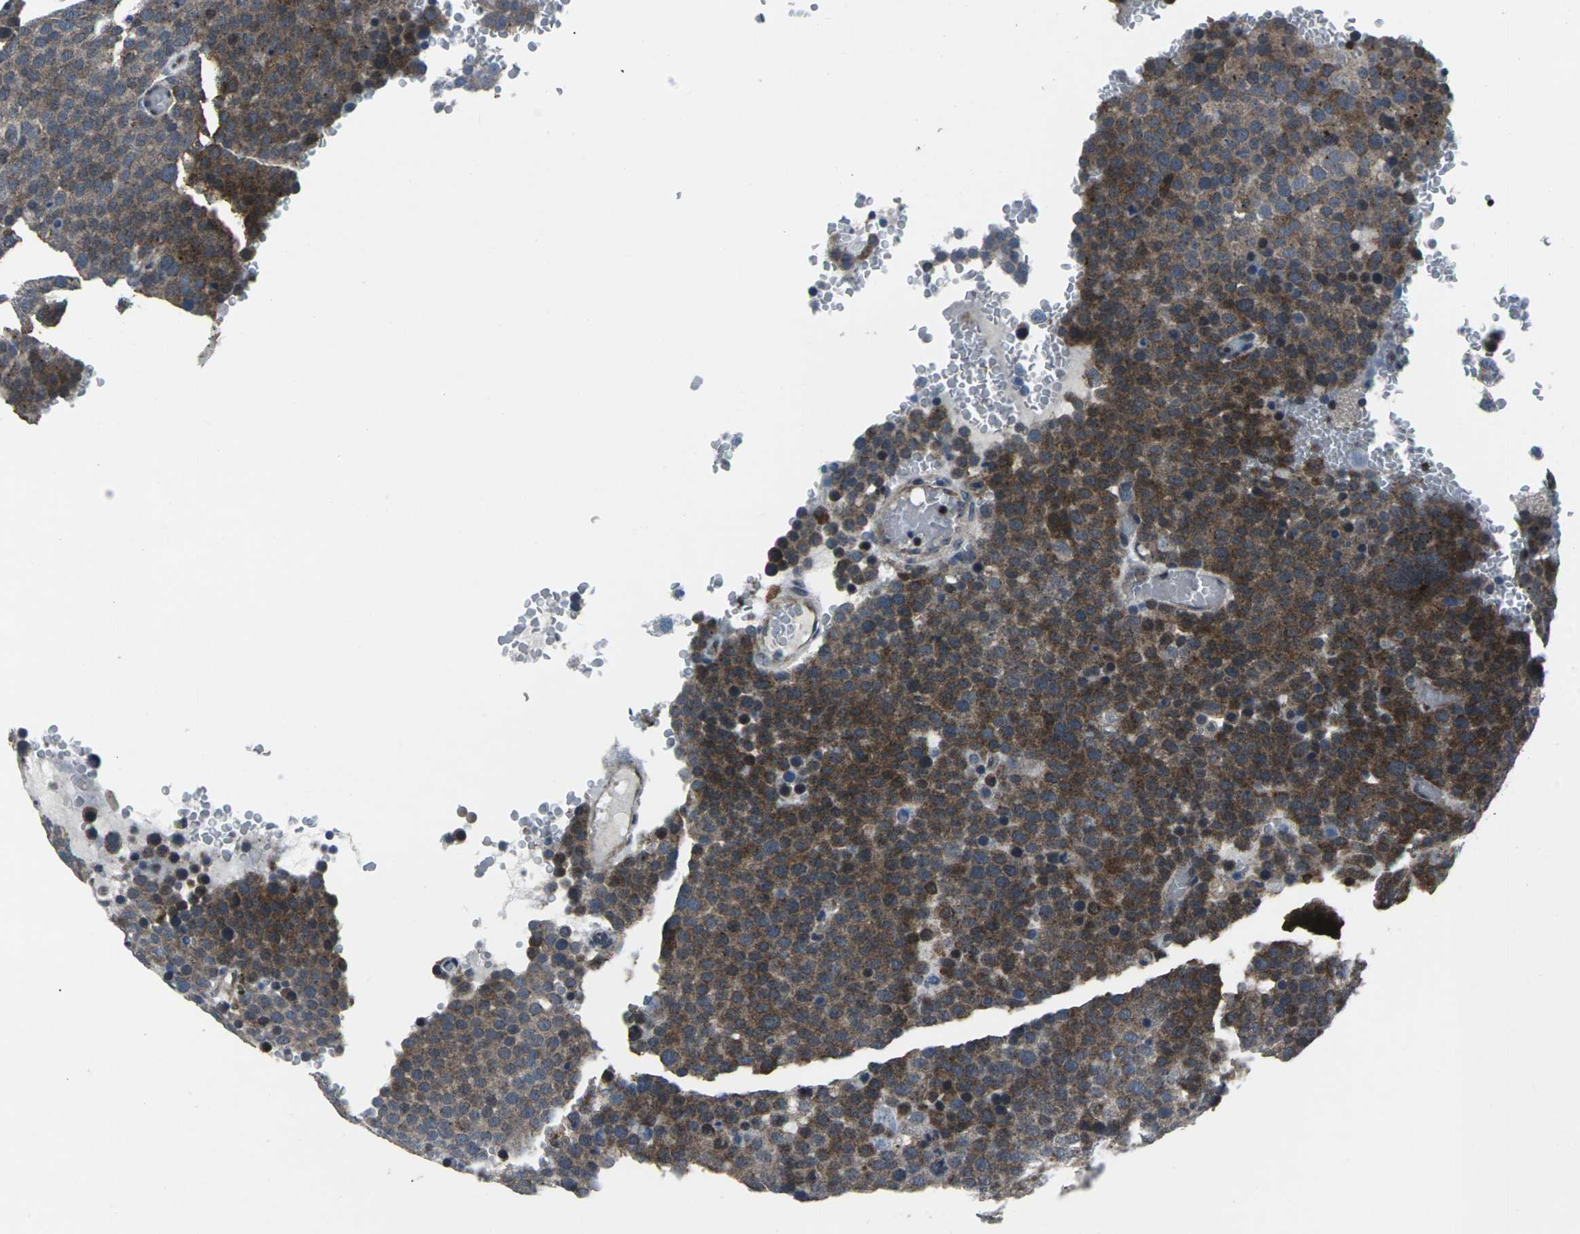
{"staining": {"intensity": "moderate", "quantity": ">75%", "location": "cytoplasmic/membranous"}, "tissue": "testis cancer", "cell_type": "Tumor cells", "image_type": "cancer", "snomed": [{"axis": "morphology", "description": "Seminoma, NOS"}, {"axis": "topography", "description": "Testis"}], "caption": "A medium amount of moderate cytoplasmic/membranous expression is seen in approximately >75% of tumor cells in testis cancer (seminoma) tissue.", "gene": "STAT4", "patient": {"sex": "male", "age": 71}}